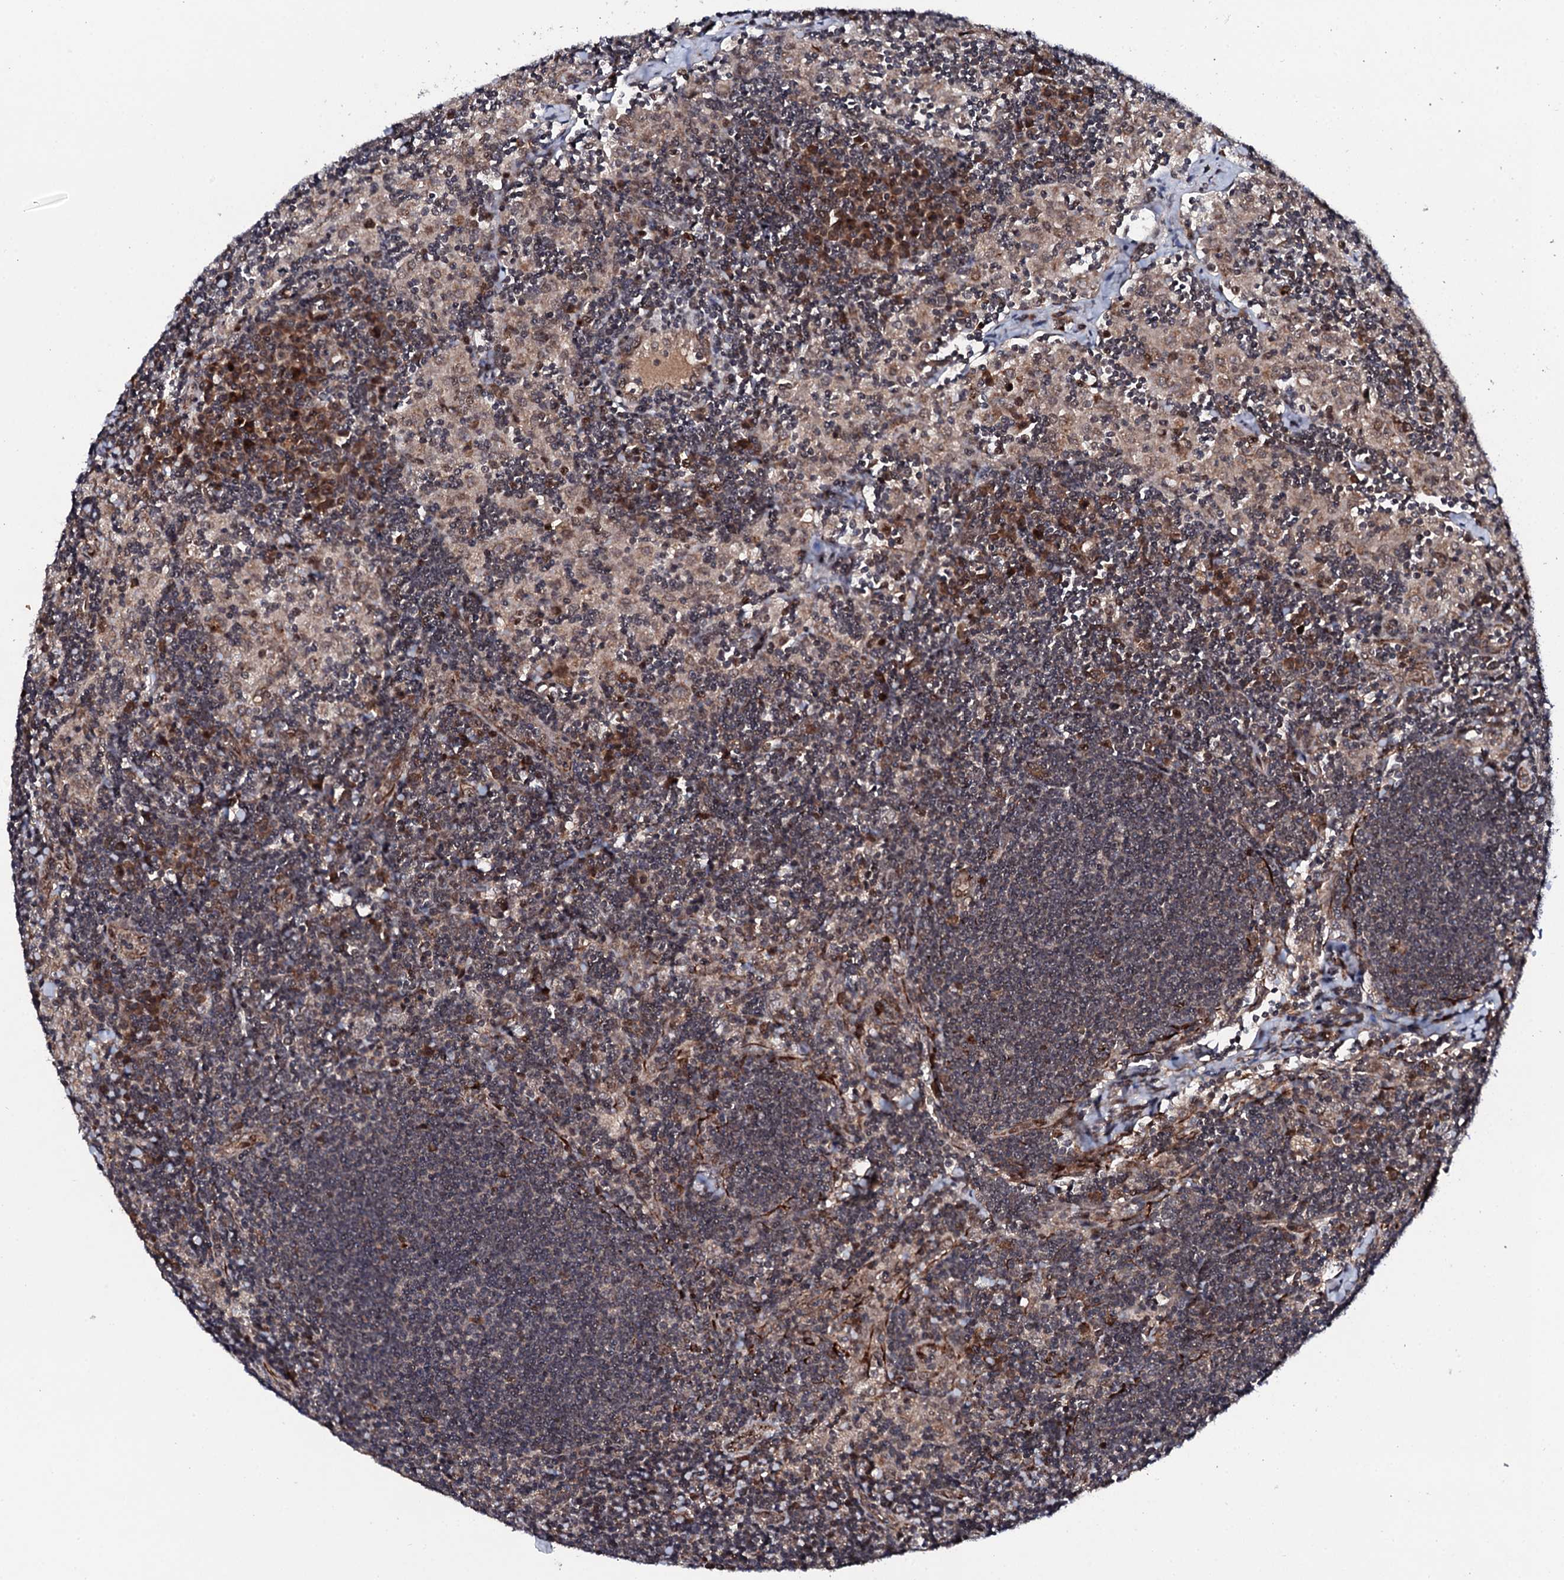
{"staining": {"intensity": "moderate", "quantity": ">75%", "location": "cytoplasmic/membranous,nuclear"}, "tissue": "lymph node", "cell_type": "Germinal center cells", "image_type": "normal", "snomed": [{"axis": "morphology", "description": "Normal tissue, NOS"}, {"axis": "topography", "description": "Lymph node"}], "caption": "Immunohistochemical staining of normal human lymph node displays medium levels of moderate cytoplasmic/membranous,nuclear positivity in approximately >75% of germinal center cells.", "gene": "FAM111A", "patient": {"sex": "male", "age": 24}}